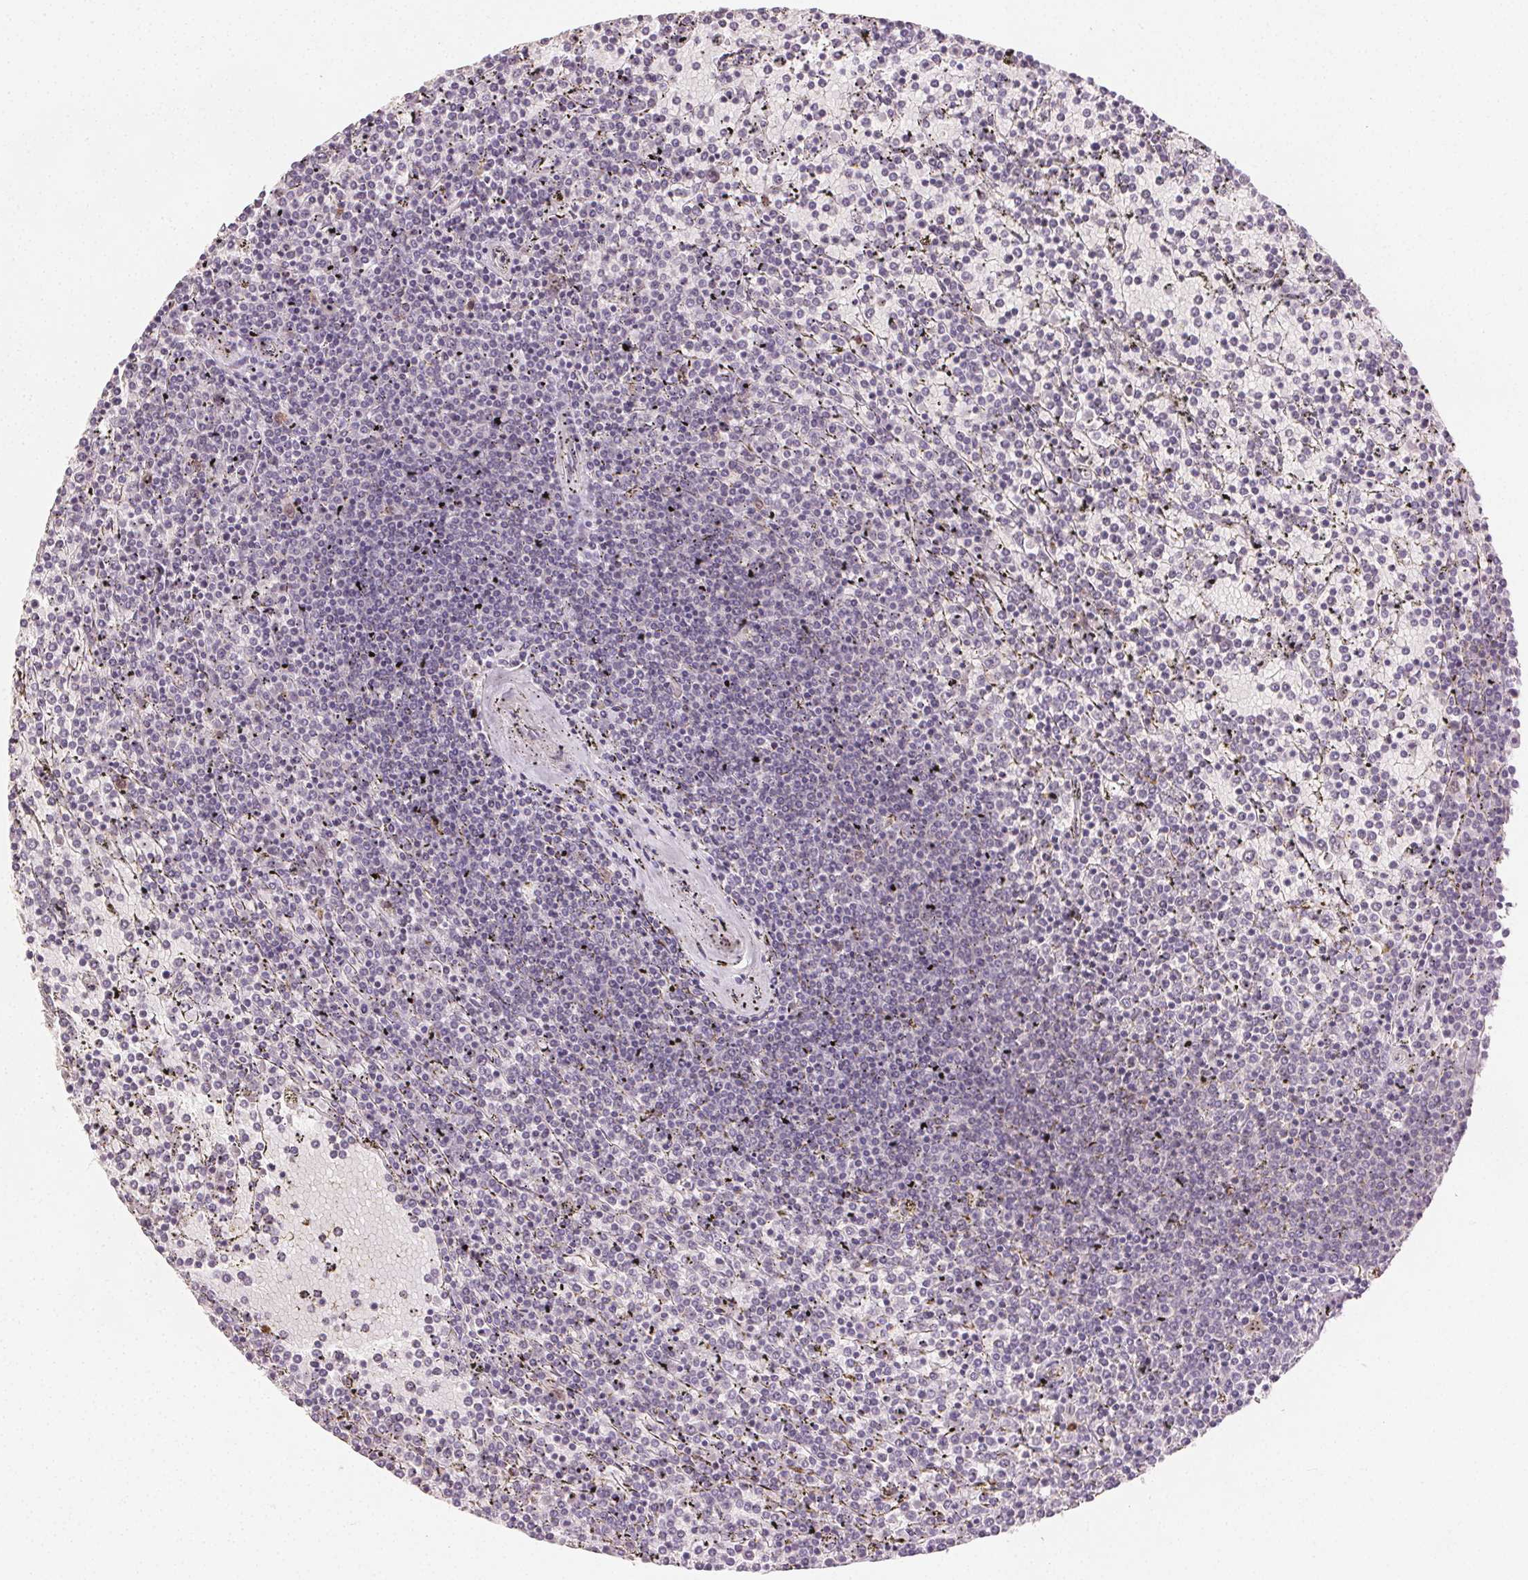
{"staining": {"intensity": "negative", "quantity": "none", "location": "none"}, "tissue": "lymphoma", "cell_type": "Tumor cells", "image_type": "cancer", "snomed": [{"axis": "morphology", "description": "Malignant lymphoma, non-Hodgkin's type, Low grade"}, {"axis": "topography", "description": "Spleen"}], "caption": "IHC photomicrograph of neoplastic tissue: malignant lymphoma, non-Hodgkin's type (low-grade) stained with DAB demonstrates no significant protein positivity in tumor cells. The staining was performed using DAB to visualize the protein expression in brown, while the nuclei were stained in blue with hematoxylin (Magnification: 20x).", "gene": "ANLN", "patient": {"sex": "female", "age": 77}}